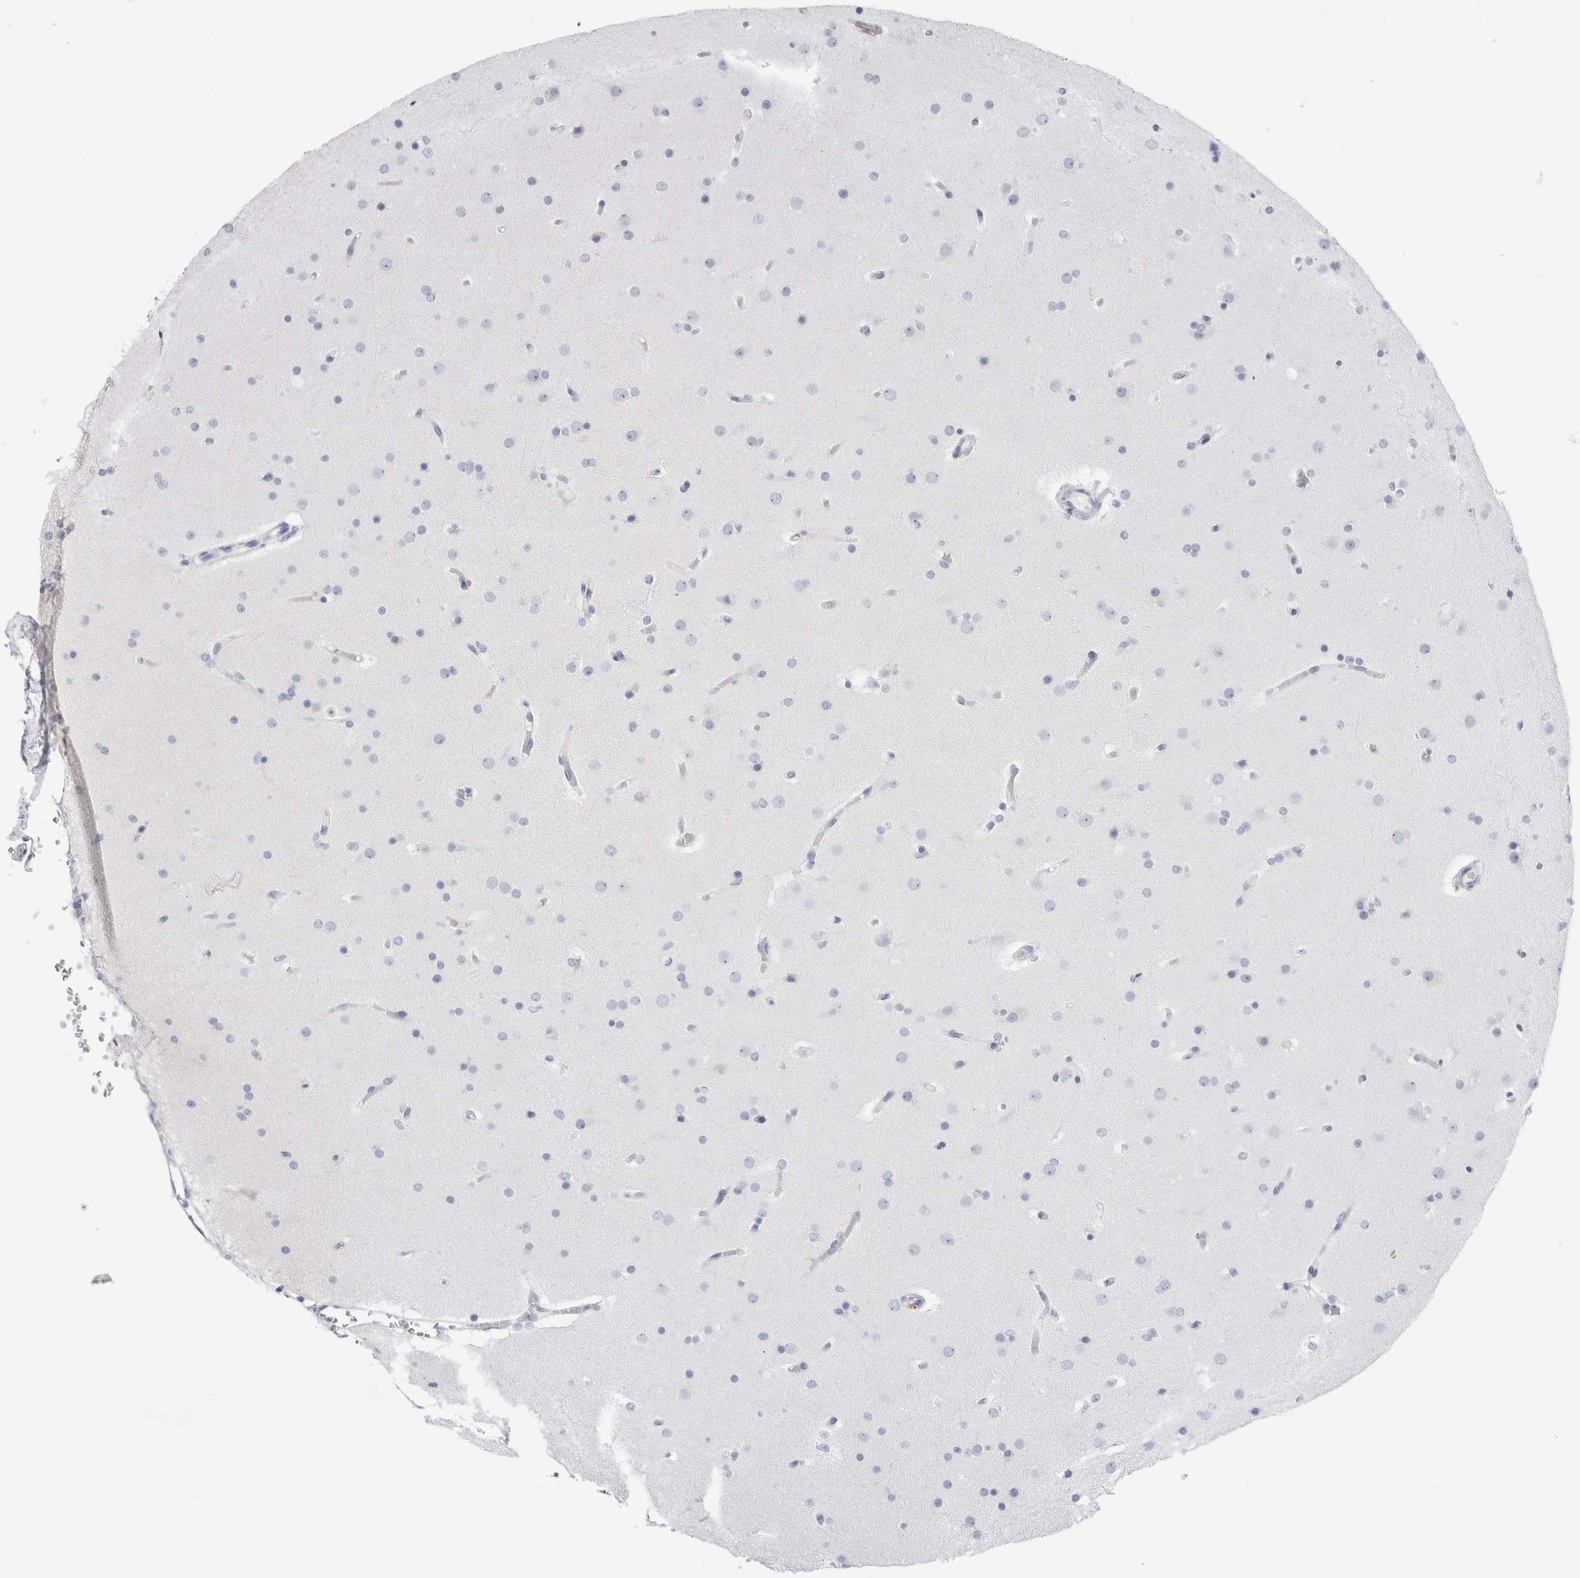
{"staining": {"intensity": "negative", "quantity": "none", "location": "none"}, "tissue": "glioma", "cell_type": "Tumor cells", "image_type": "cancer", "snomed": [{"axis": "morphology", "description": "Glioma, malignant, High grade"}, {"axis": "topography", "description": "Cerebral cortex"}], "caption": "Tumor cells are negative for brown protein staining in glioma.", "gene": "MUC15", "patient": {"sex": "female", "age": 36}}